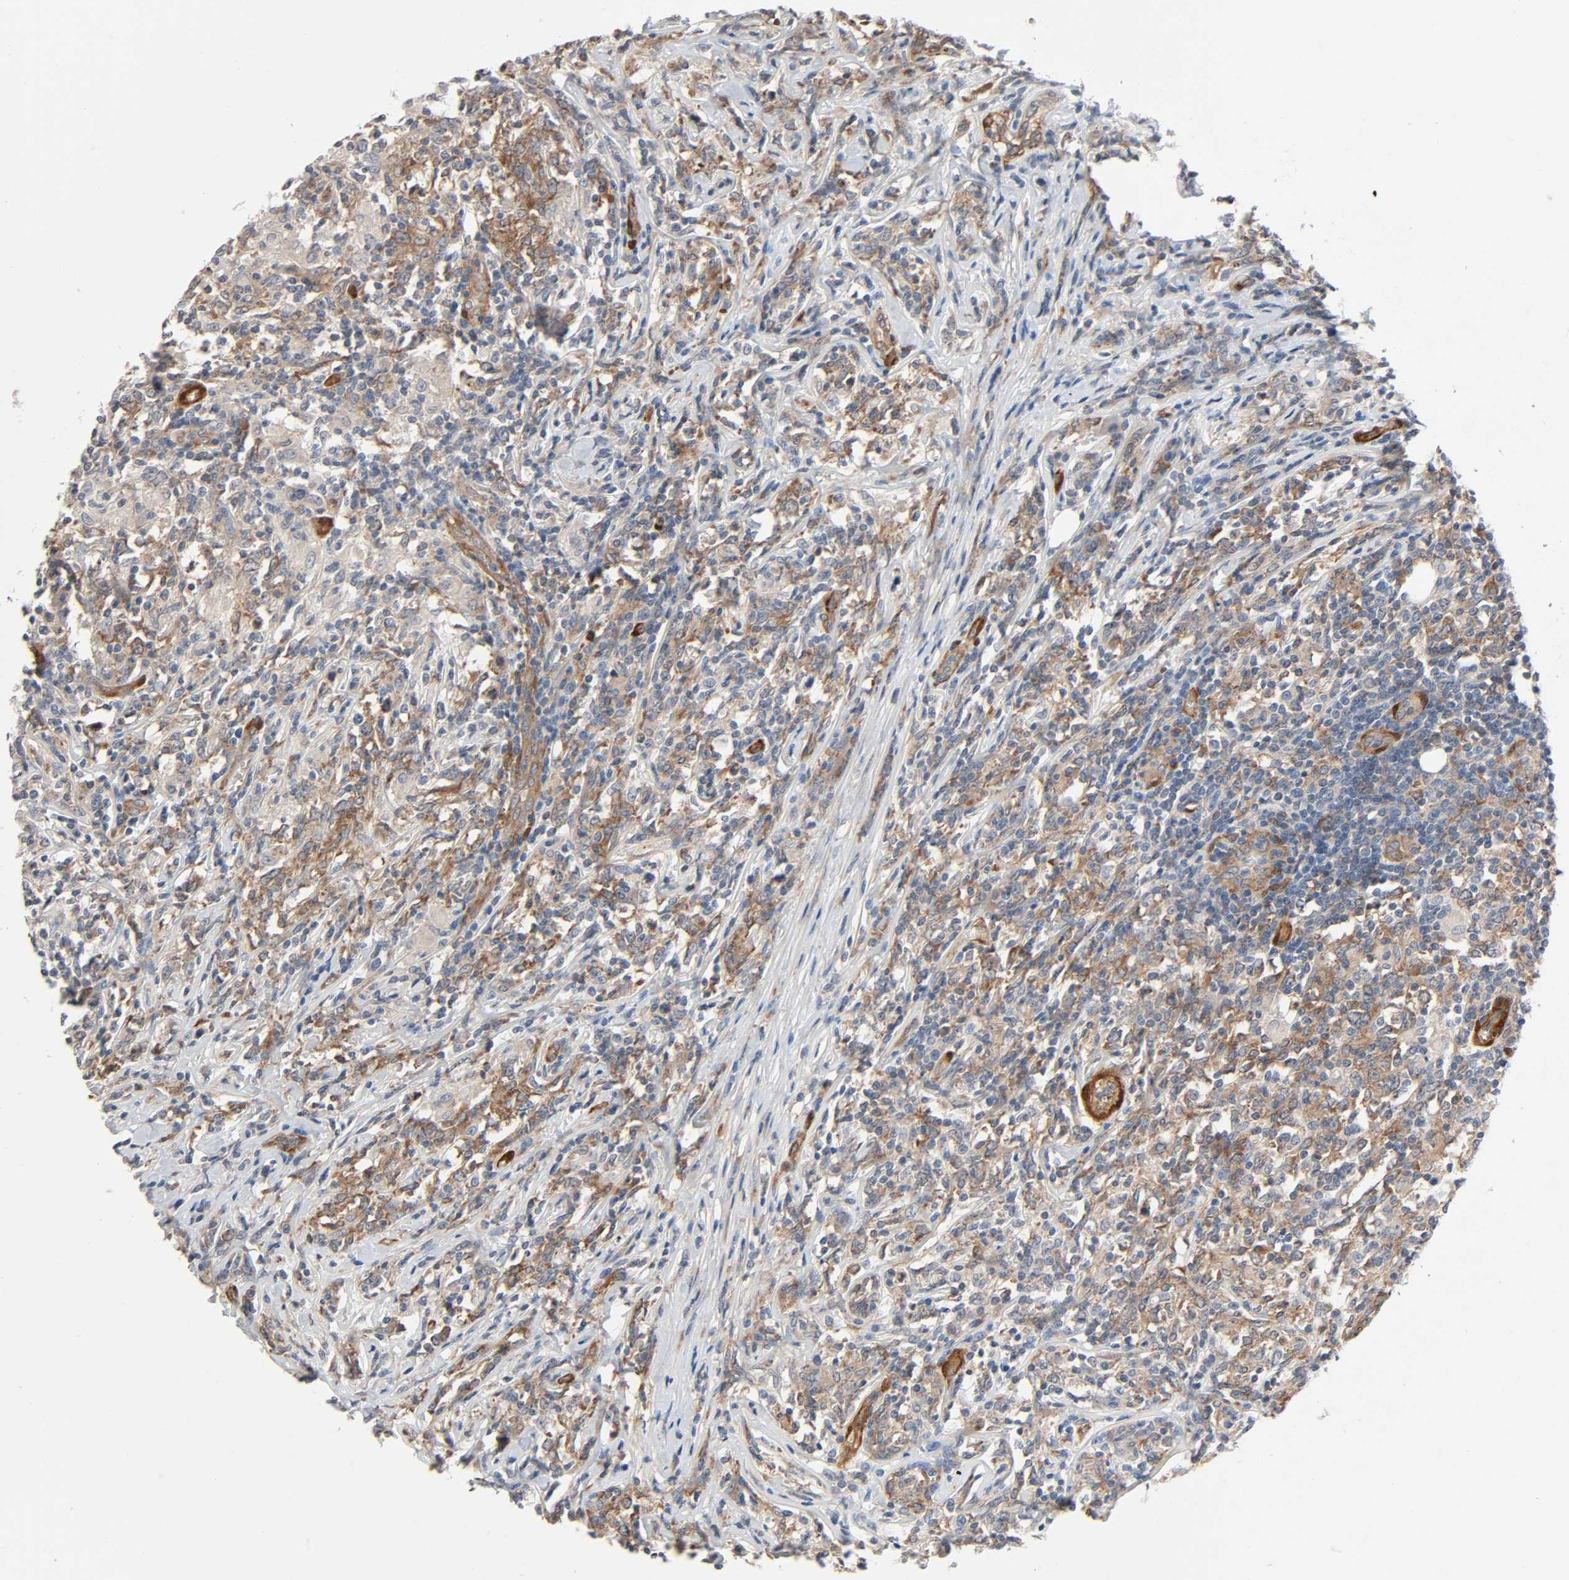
{"staining": {"intensity": "moderate", "quantity": "25%-75%", "location": "cytoplasmic/membranous"}, "tissue": "lymphoma", "cell_type": "Tumor cells", "image_type": "cancer", "snomed": [{"axis": "morphology", "description": "Malignant lymphoma, non-Hodgkin's type, High grade"}, {"axis": "topography", "description": "Lymph node"}], "caption": "Approximately 25%-75% of tumor cells in human lymphoma reveal moderate cytoplasmic/membranous protein positivity as visualized by brown immunohistochemical staining.", "gene": "PTK2", "patient": {"sex": "female", "age": 84}}